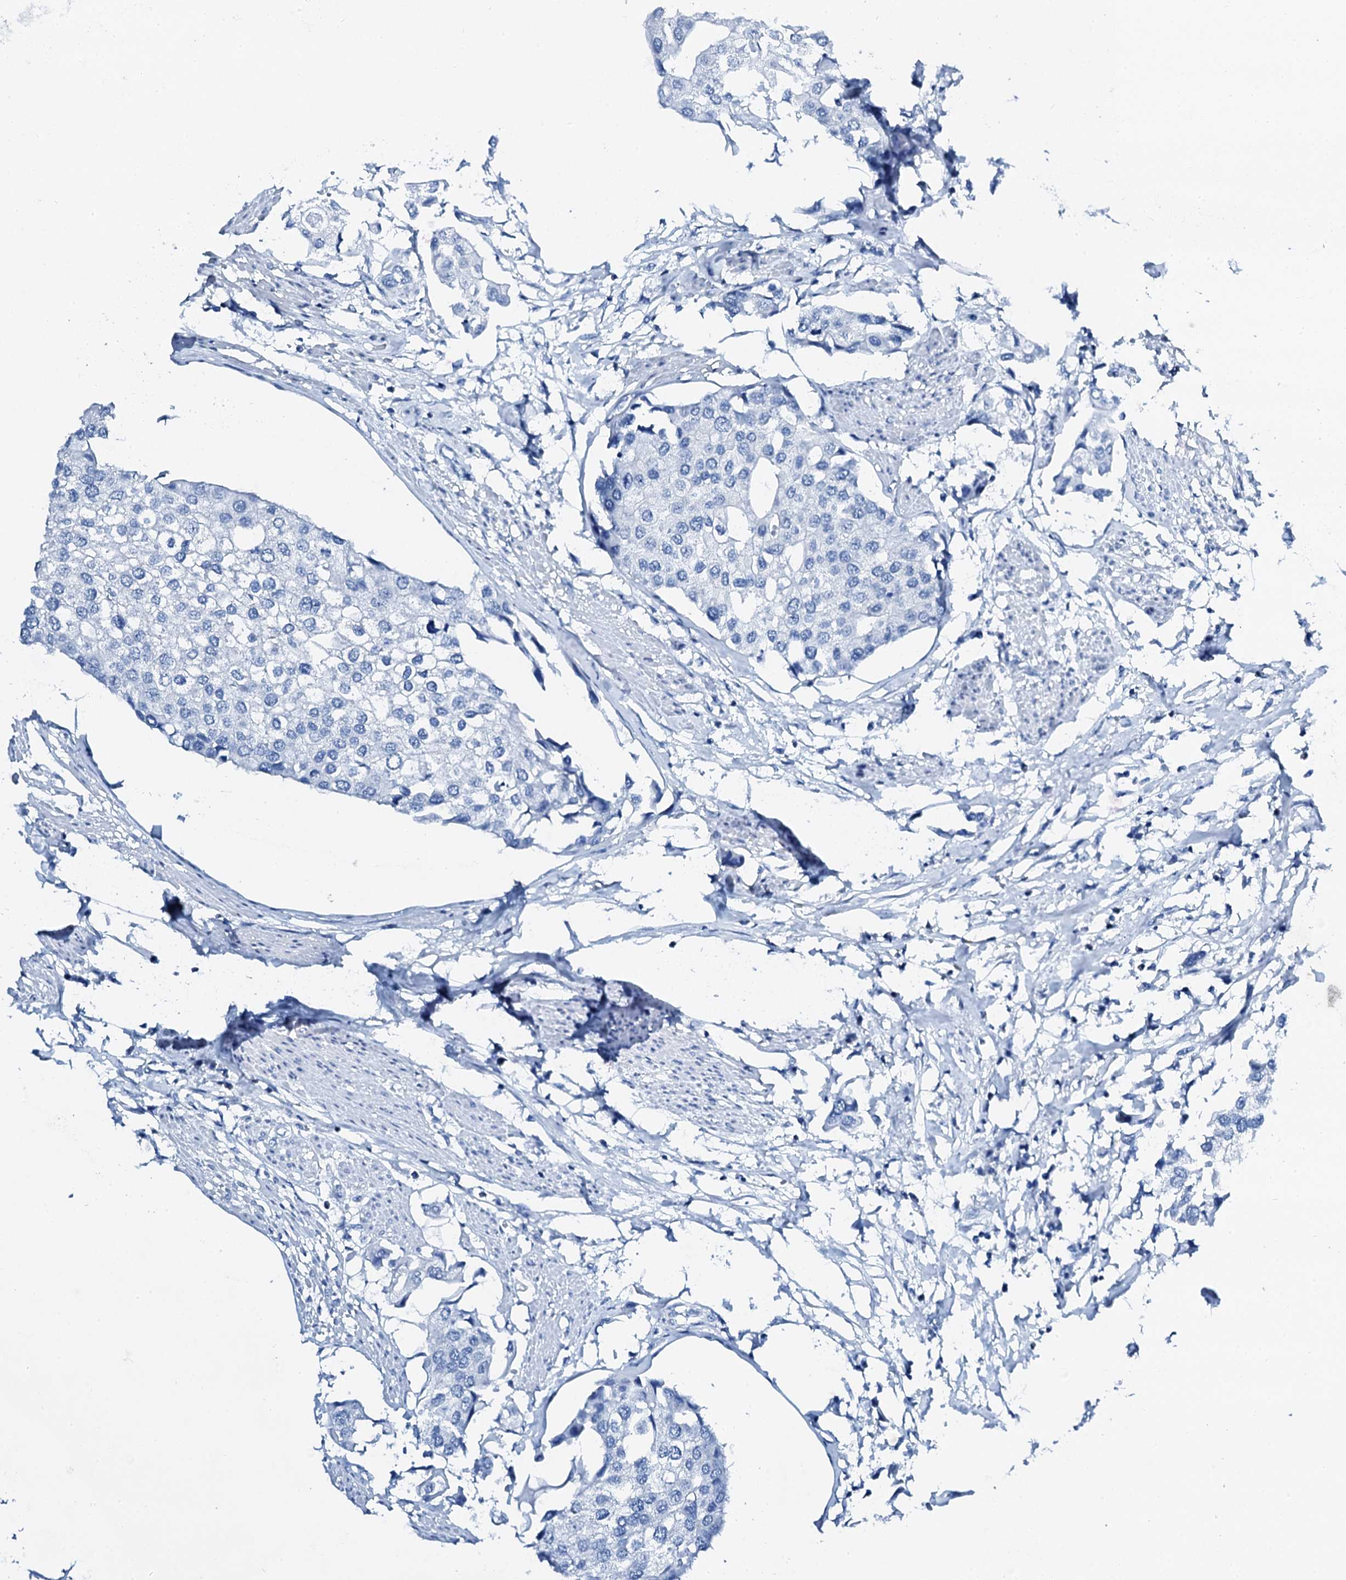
{"staining": {"intensity": "negative", "quantity": "none", "location": "none"}, "tissue": "urothelial cancer", "cell_type": "Tumor cells", "image_type": "cancer", "snomed": [{"axis": "morphology", "description": "Urothelial carcinoma, High grade"}, {"axis": "topography", "description": "Urinary bladder"}], "caption": "Immunohistochemical staining of human high-grade urothelial carcinoma exhibits no significant expression in tumor cells.", "gene": "PTH", "patient": {"sex": "male", "age": 64}}